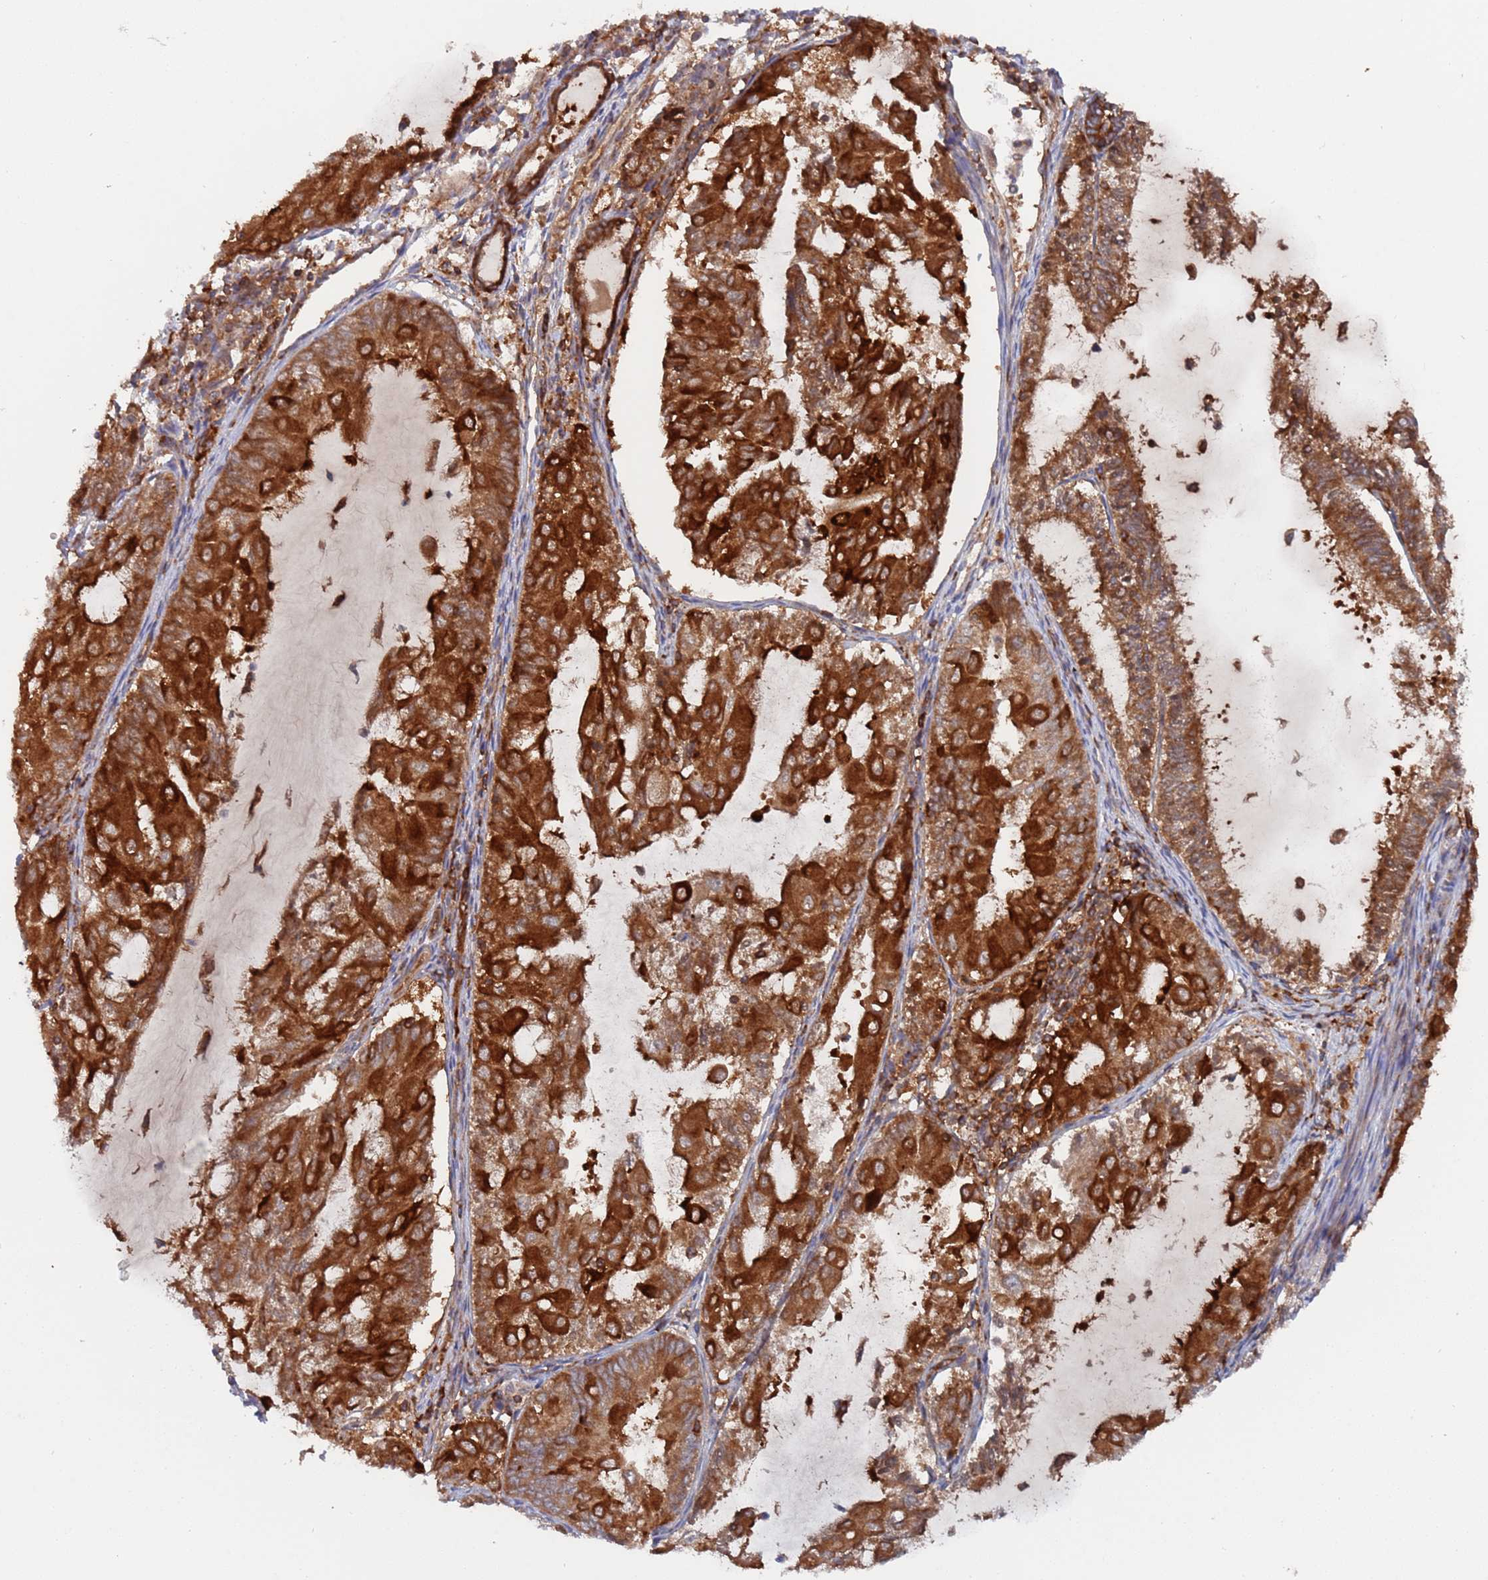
{"staining": {"intensity": "strong", "quantity": ">75%", "location": "cytoplasmic/membranous"}, "tissue": "endometrial cancer", "cell_type": "Tumor cells", "image_type": "cancer", "snomed": [{"axis": "morphology", "description": "Adenocarcinoma, NOS"}, {"axis": "topography", "description": "Endometrium"}], "caption": "An immunohistochemistry micrograph of tumor tissue is shown. Protein staining in brown labels strong cytoplasmic/membranous positivity in endometrial cancer within tumor cells. Immunohistochemistry stains the protein of interest in brown and the nuclei are stained blue.", "gene": "DDX60", "patient": {"sex": "female", "age": 81}}